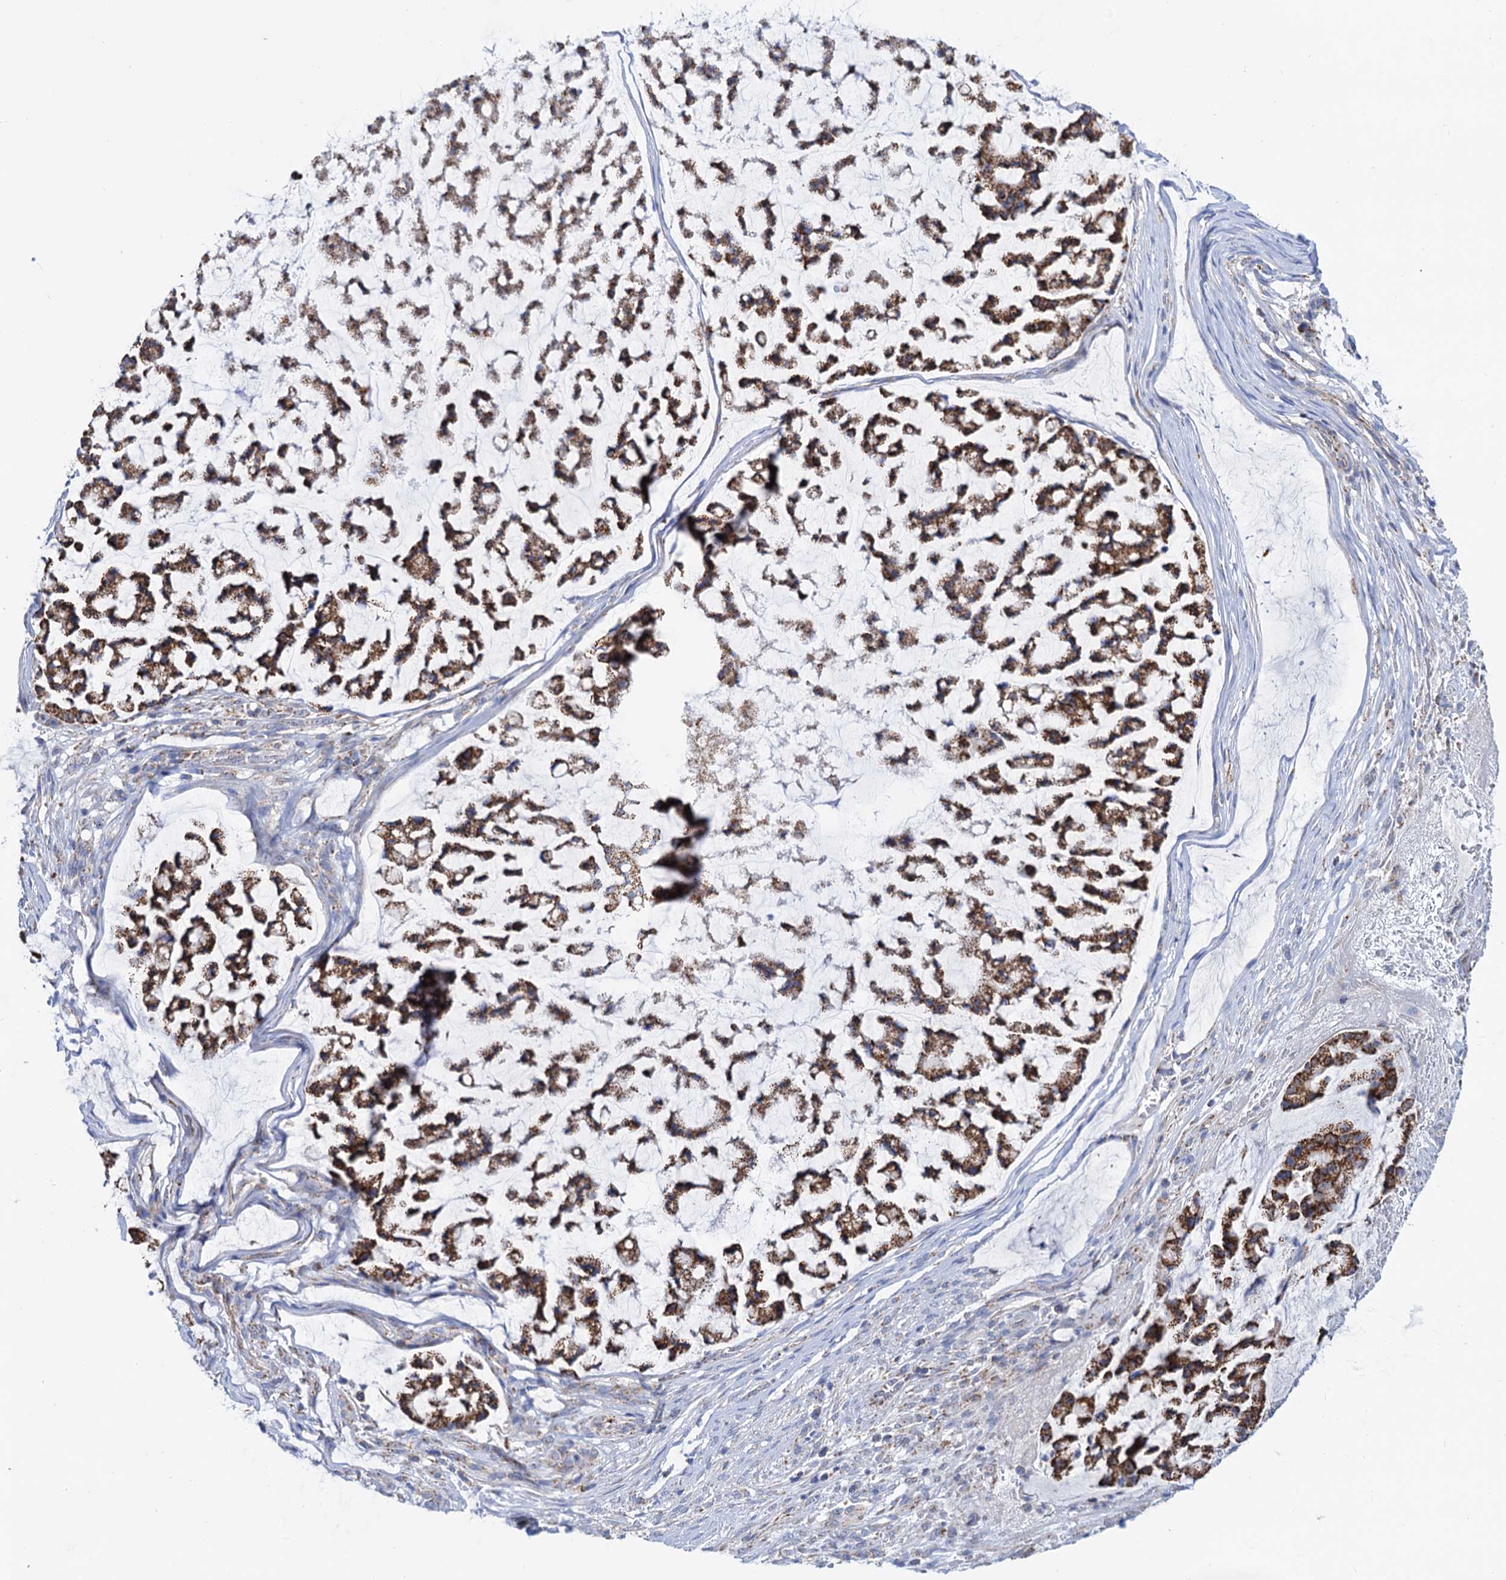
{"staining": {"intensity": "strong", "quantity": ">75%", "location": "cytoplasmic/membranous"}, "tissue": "stomach cancer", "cell_type": "Tumor cells", "image_type": "cancer", "snomed": [{"axis": "morphology", "description": "Adenocarcinoma, NOS"}, {"axis": "topography", "description": "Stomach, lower"}], "caption": "This photomicrograph demonstrates immunohistochemistry staining of human stomach adenocarcinoma, with high strong cytoplasmic/membranous staining in approximately >75% of tumor cells.", "gene": "C2CD3", "patient": {"sex": "male", "age": 67}}